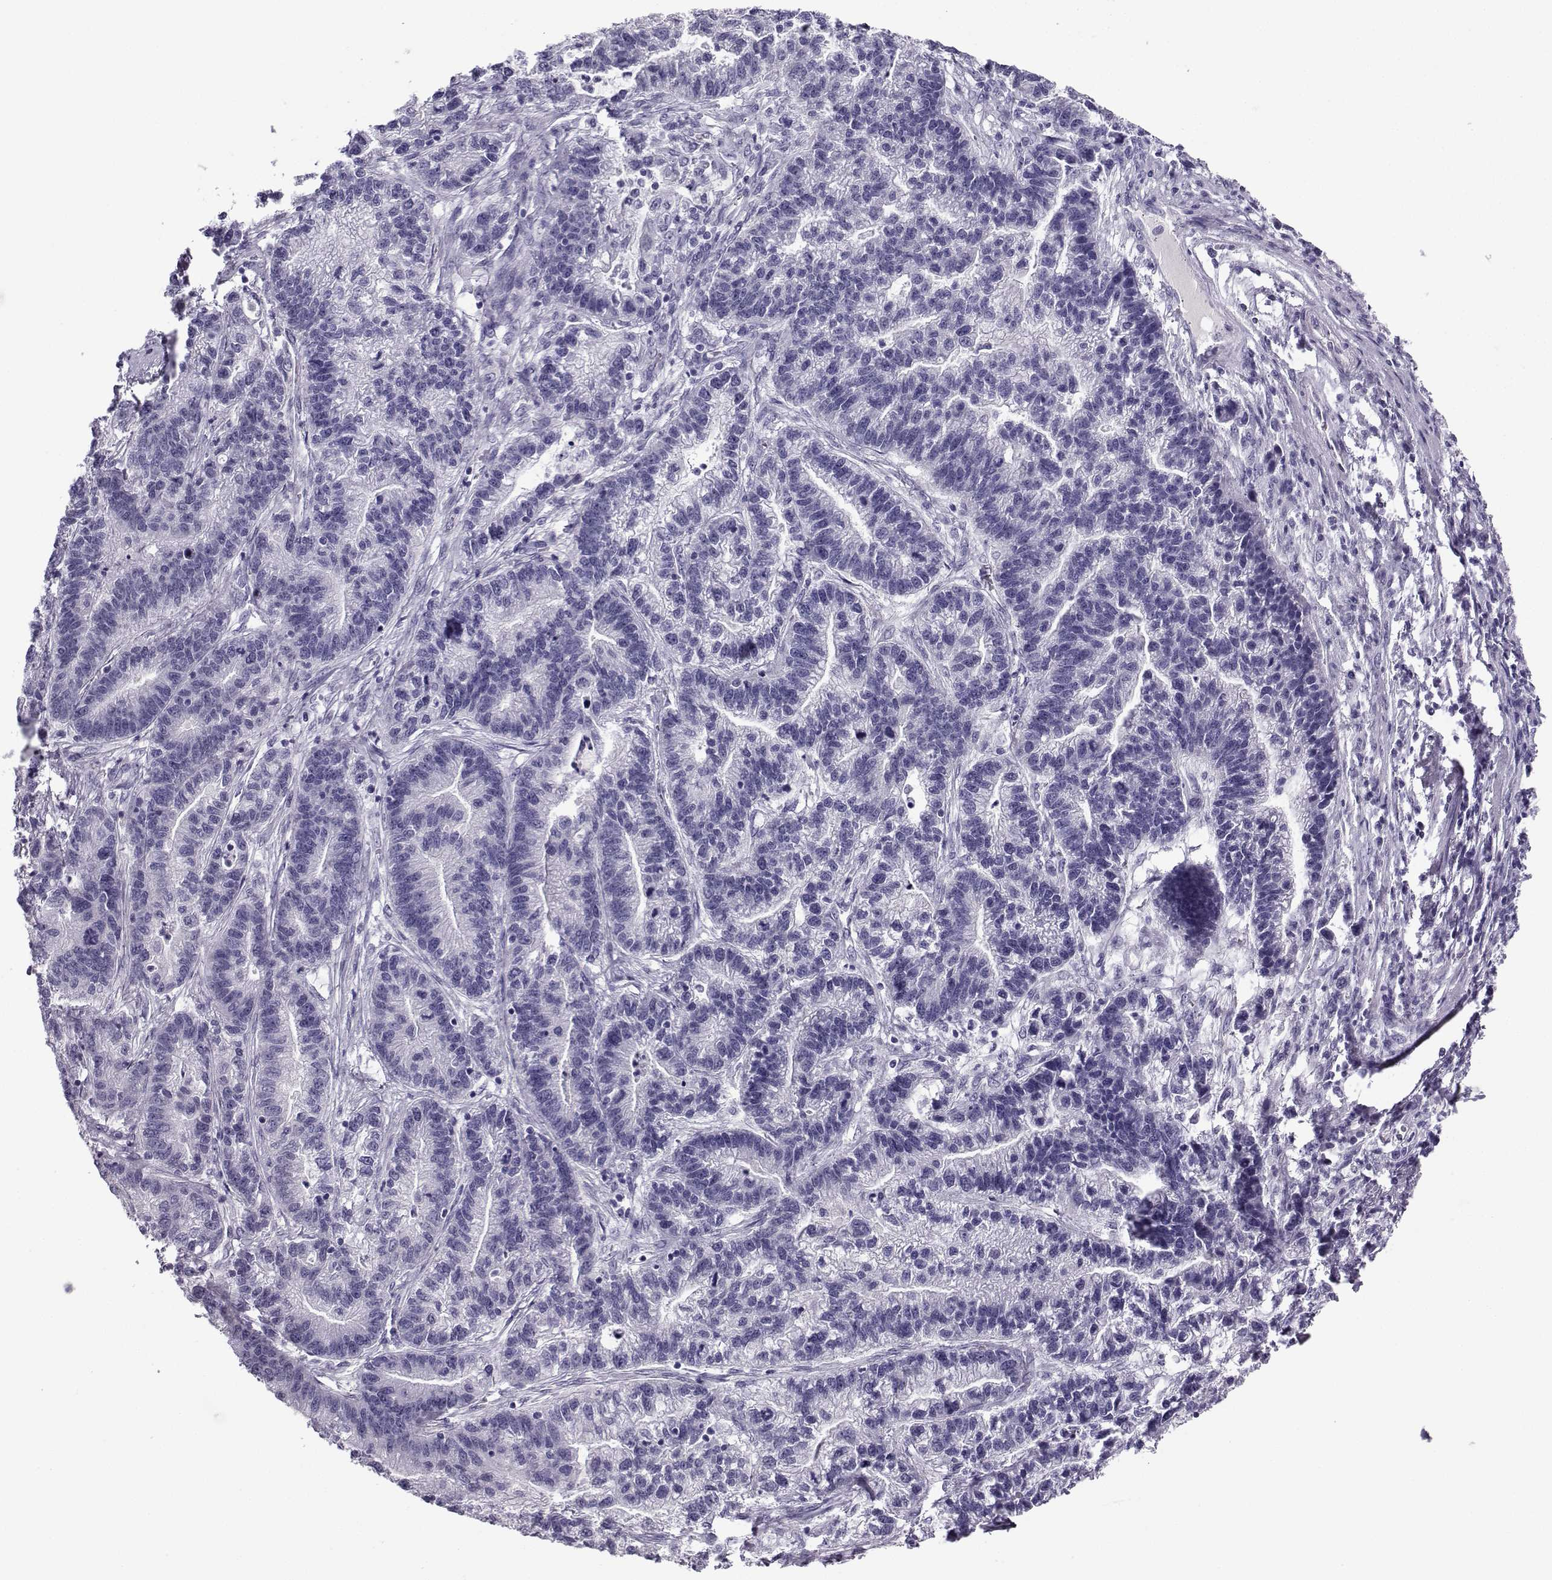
{"staining": {"intensity": "negative", "quantity": "none", "location": "none"}, "tissue": "stomach cancer", "cell_type": "Tumor cells", "image_type": "cancer", "snomed": [{"axis": "morphology", "description": "Adenocarcinoma, NOS"}, {"axis": "topography", "description": "Stomach"}], "caption": "An image of stomach cancer stained for a protein demonstrates no brown staining in tumor cells.", "gene": "ARMC2", "patient": {"sex": "male", "age": 83}}